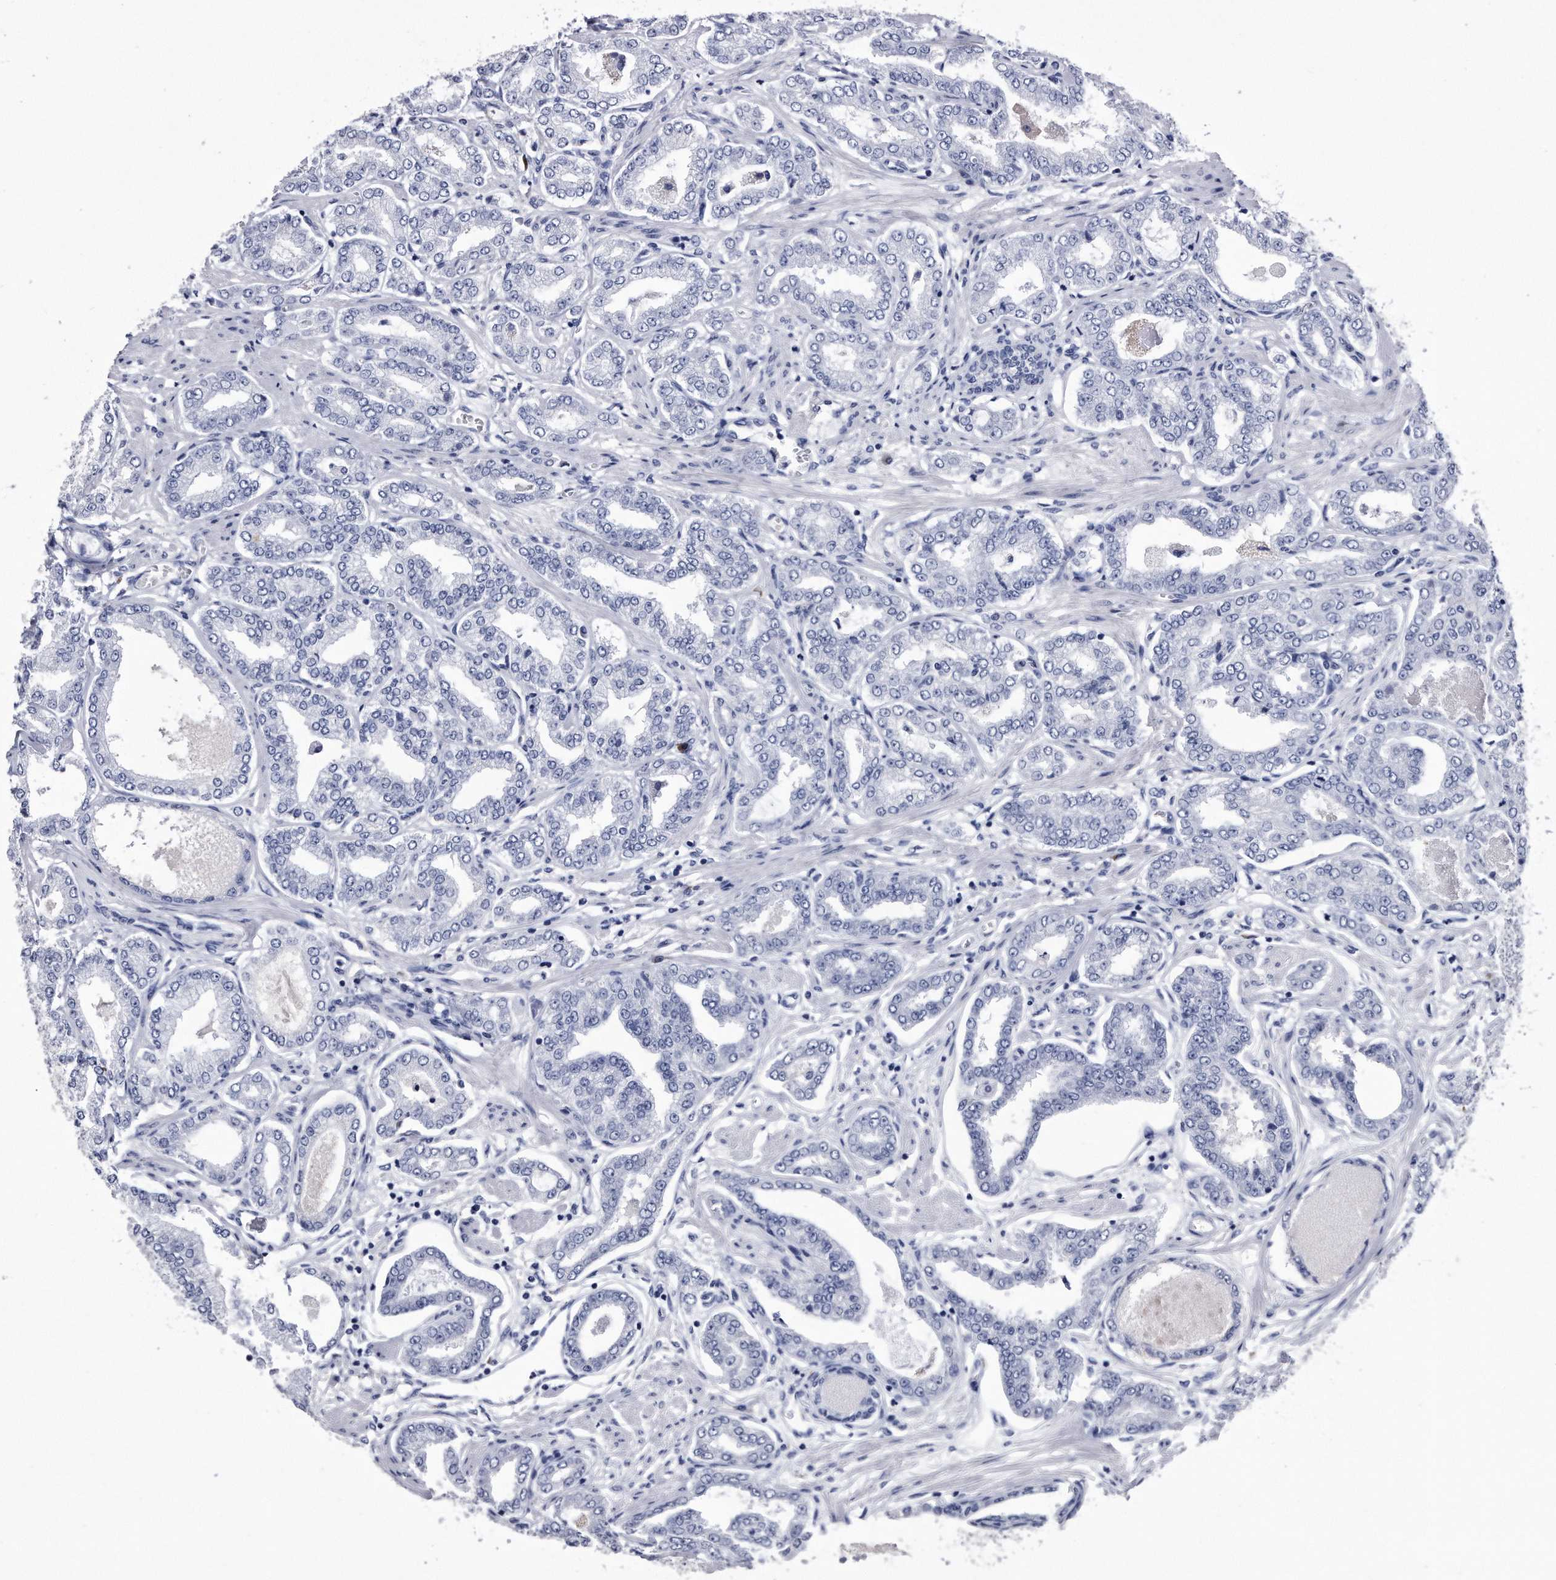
{"staining": {"intensity": "negative", "quantity": "none", "location": "none"}, "tissue": "prostate cancer", "cell_type": "Tumor cells", "image_type": "cancer", "snomed": [{"axis": "morphology", "description": "Adenocarcinoma, Low grade"}, {"axis": "topography", "description": "Prostate"}], "caption": "There is no significant positivity in tumor cells of low-grade adenocarcinoma (prostate).", "gene": "KCTD8", "patient": {"sex": "male", "age": 63}}